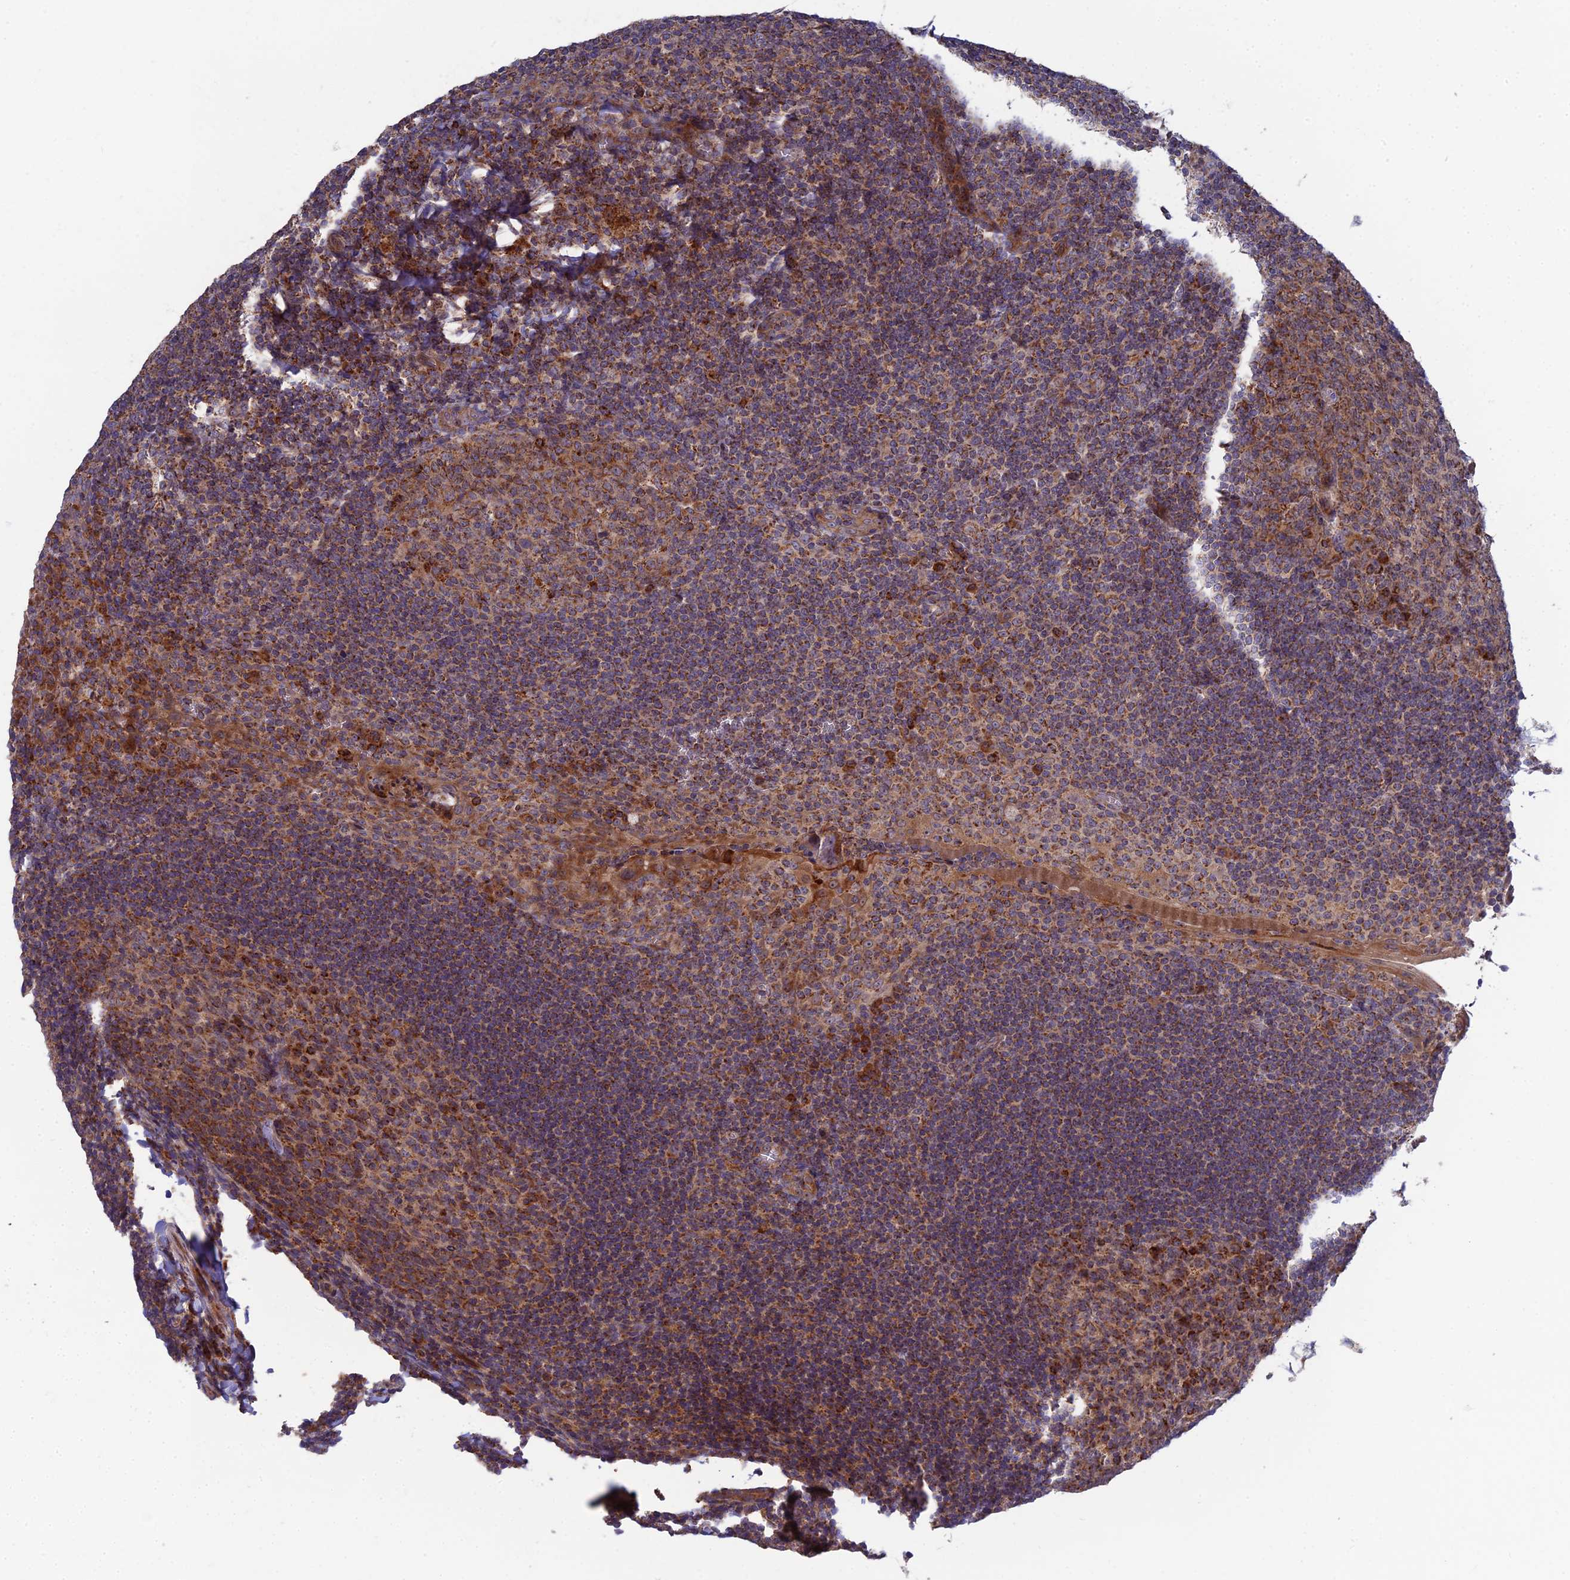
{"staining": {"intensity": "strong", "quantity": "25%-75%", "location": "cytoplasmic/membranous"}, "tissue": "tonsil", "cell_type": "Germinal center cells", "image_type": "normal", "snomed": [{"axis": "morphology", "description": "Normal tissue, NOS"}, {"axis": "topography", "description": "Tonsil"}], "caption": "Germinal center cells exhibit high levels of strong cytoplasmic/membranous staining in about 25%-75% of cells in benign human tonsil. (IHC, brightfield microscopy, high magnification).", "gene": "RIC8B", "patient": {"sex": "male", "age": 37}}